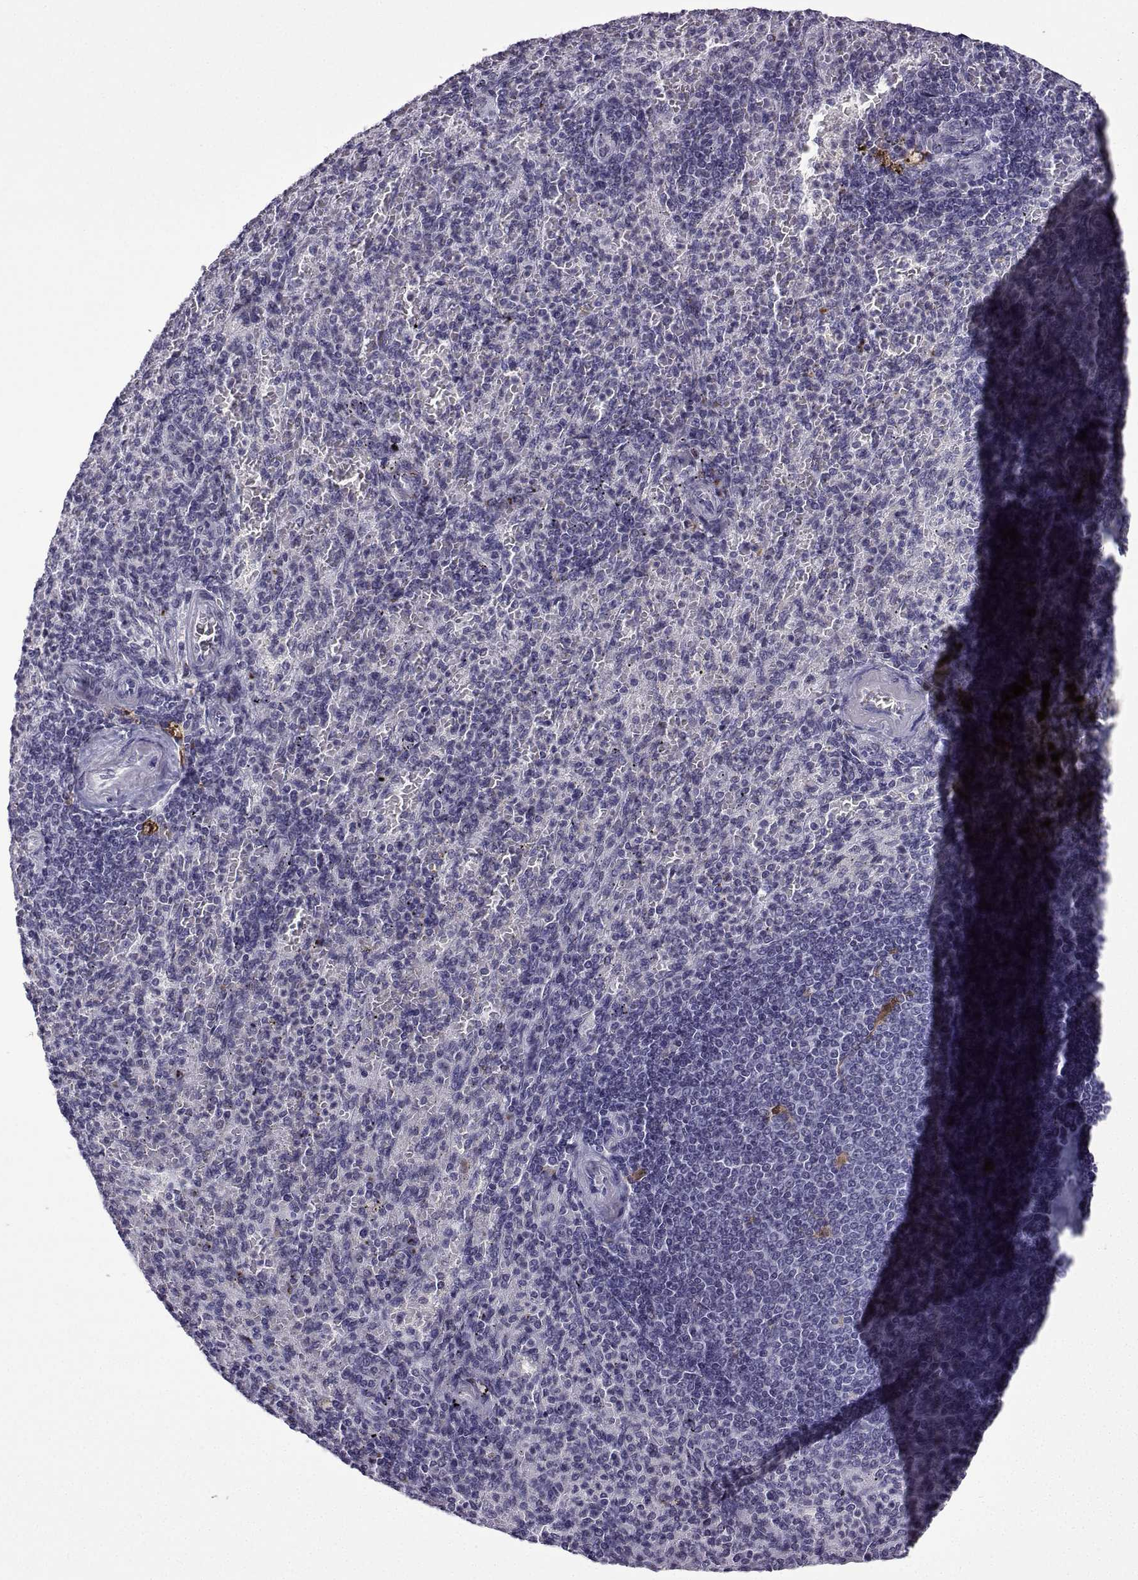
{"staining": {"intensity": "negative", "quantity": "none", "location": "none"}, "tissue": "spleen", "cell_type": "Cells in red pulp", "image_type": "normal", "snomed": [{"axis": "morphology", "description": "Normal tissue, NOS"}, {"axis": "topography", "description": "Spleen"}], "caption": "Cells in red pulp are negative for brown protein staining in benign spleen. (Brightfield microscopy of DAB IHC at high magnification).", "gene": "HTR7", "patient": {"sex": "female", "age": 74}}